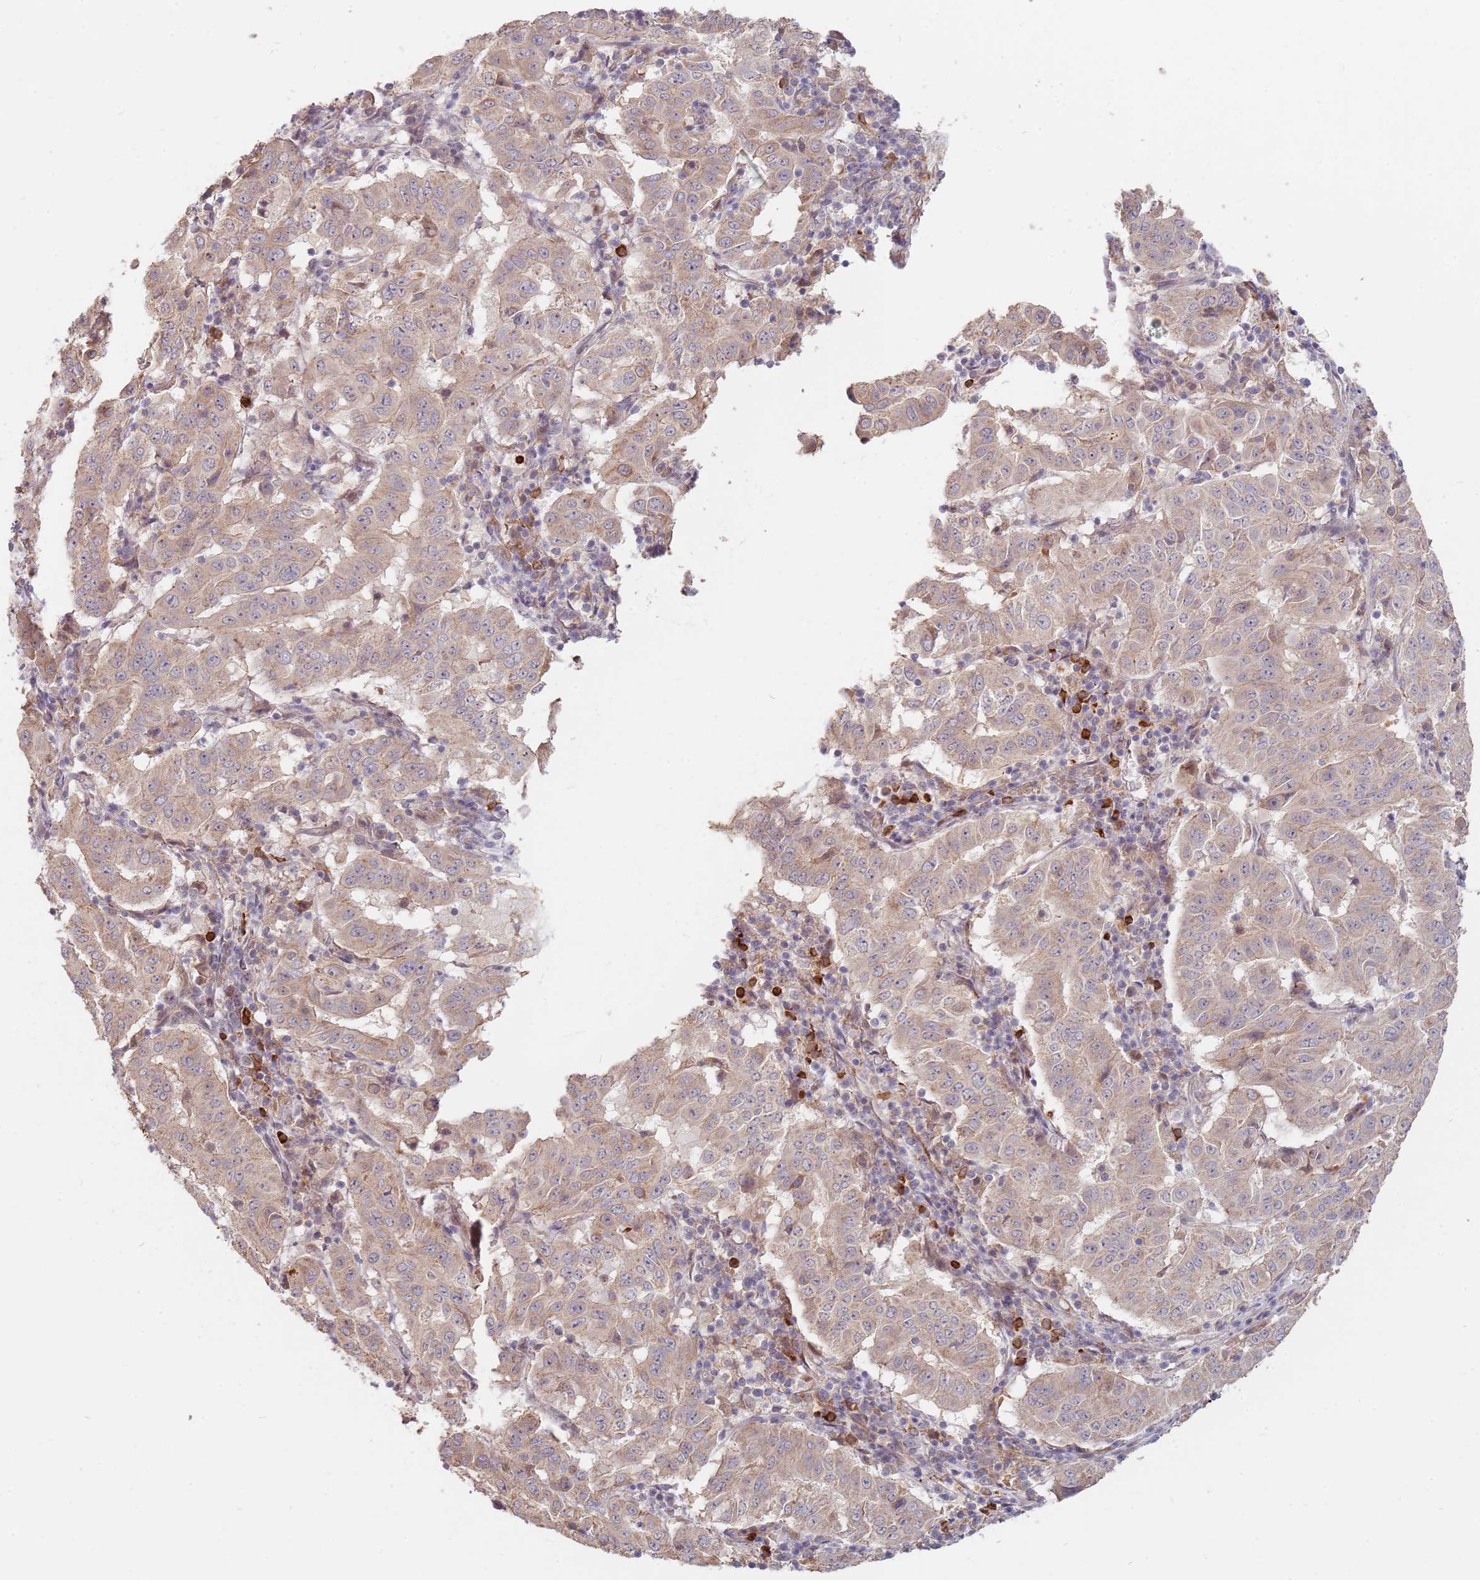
{"staining": {"intensity": "weak", "quantity": ">75%", "location": "cytoplasmic/membranous"}, "tissue": "pancreatic cancer", "cell_type": "Tumor cells", "image_type": "cancer", "snomed": [{"axis": "morphology", "description": "Adenocarcinoma, NOS"}, {"axis": "topography", "description": "Pancreas"}], "caption": "Immunohistochemistry of human pancreatic cancer (adenocarcinoma) reveals low levels of weak cytoplasmic/membranous staining in about >75% of tumor cells. (IHC, brightfield microscopy, high magnification).", "gene": "MPEG1", "patient": {"sex": "male", "age": 63}}